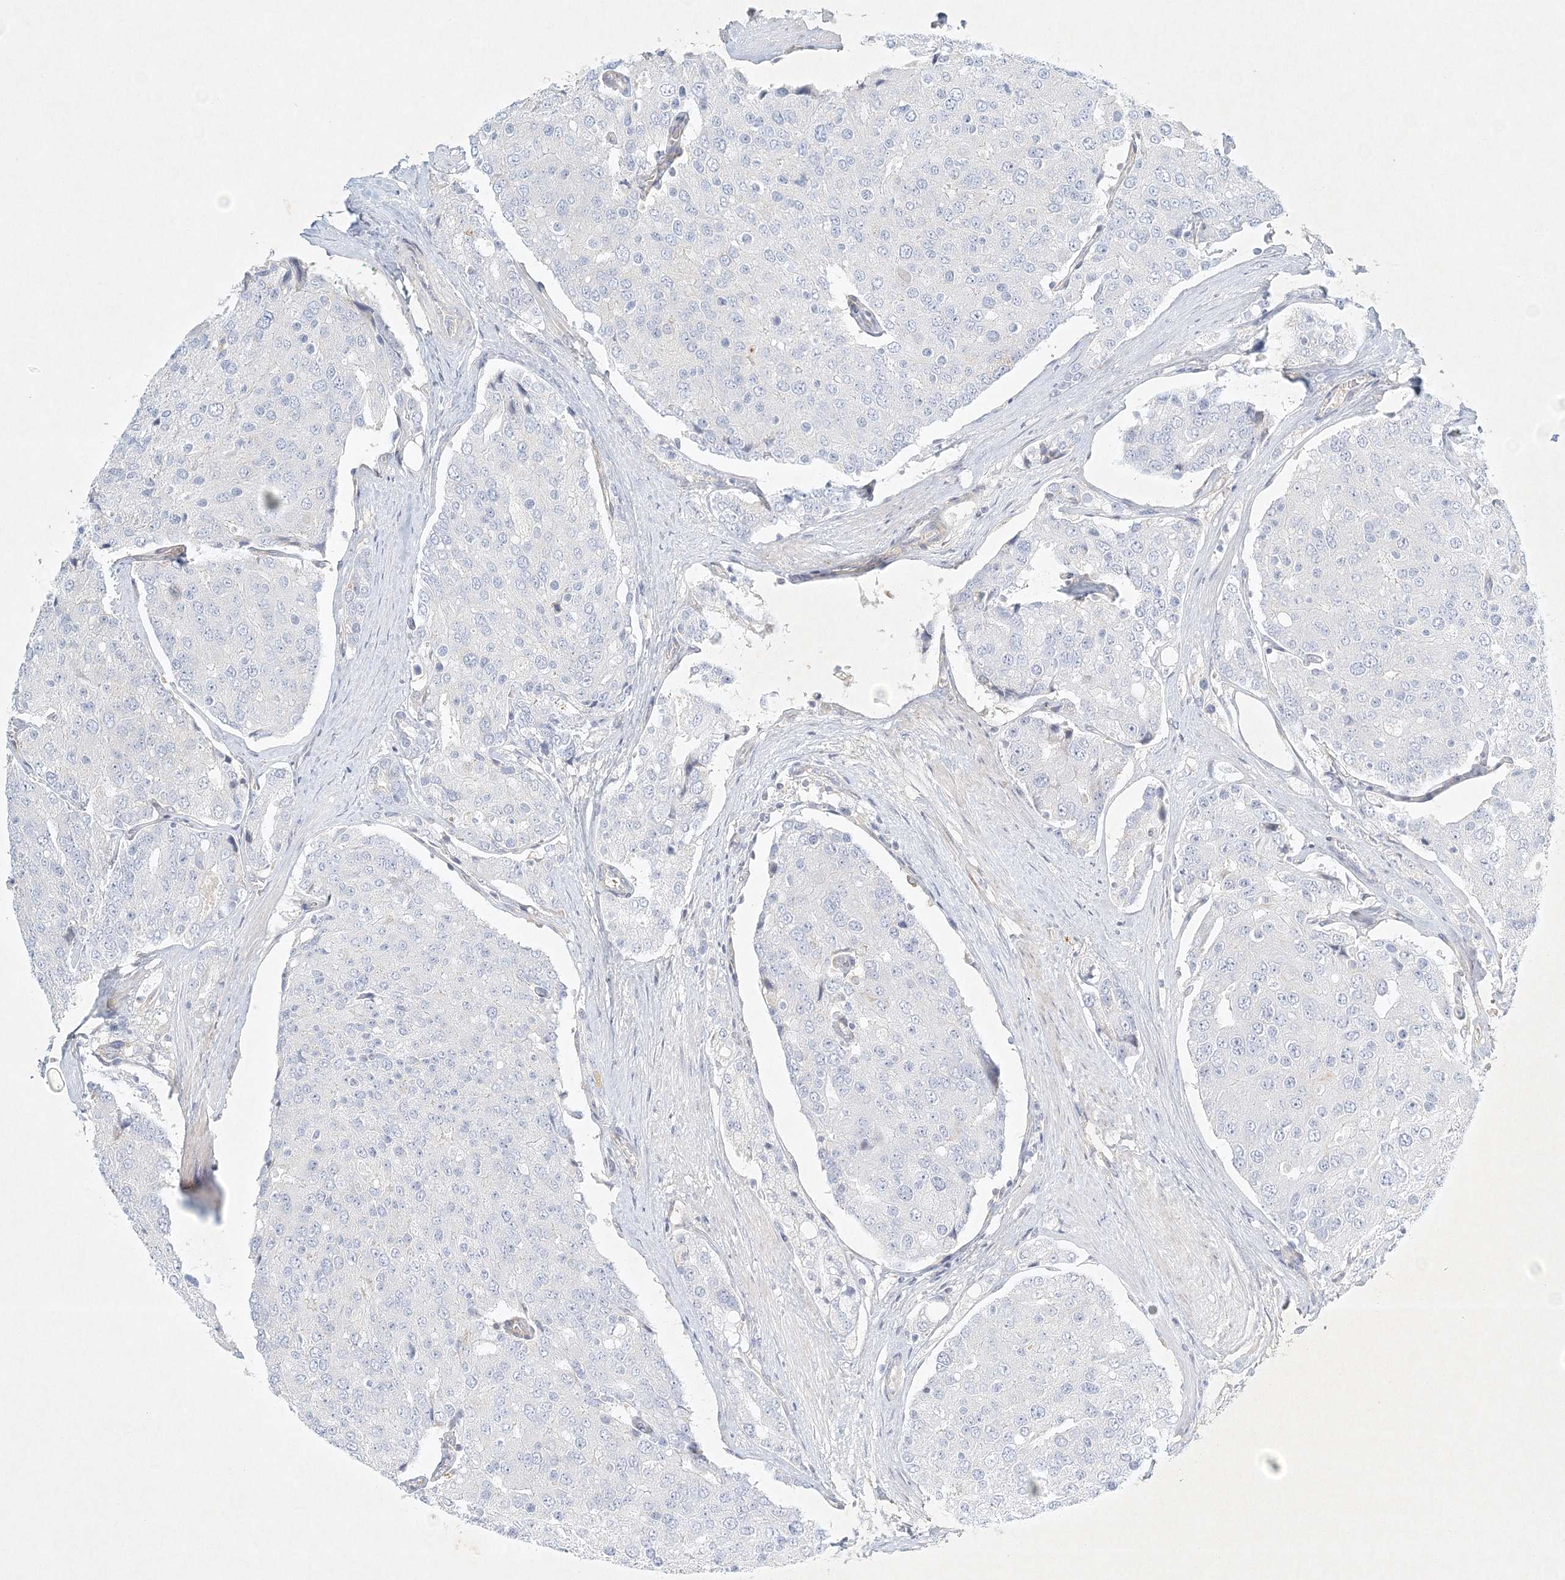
{"staining": {"intensity": "negative", "quantity": "none", "location": "none"}, "tissue": "prostate cancer", "cell_type": "Tumor cells", "image_type": "cancer", "snomed": [{"axis": "morphology", "description": "Adenocarcinoma, High grade"}, {"axis": "topography", "description": "Prostate"}], "caption": "Immunohistochemistry of prostate cancer demonstrates no positivity in tumor cells.", "gene": "STK11IP", "patient": {"sex": "male", "age": 50}}